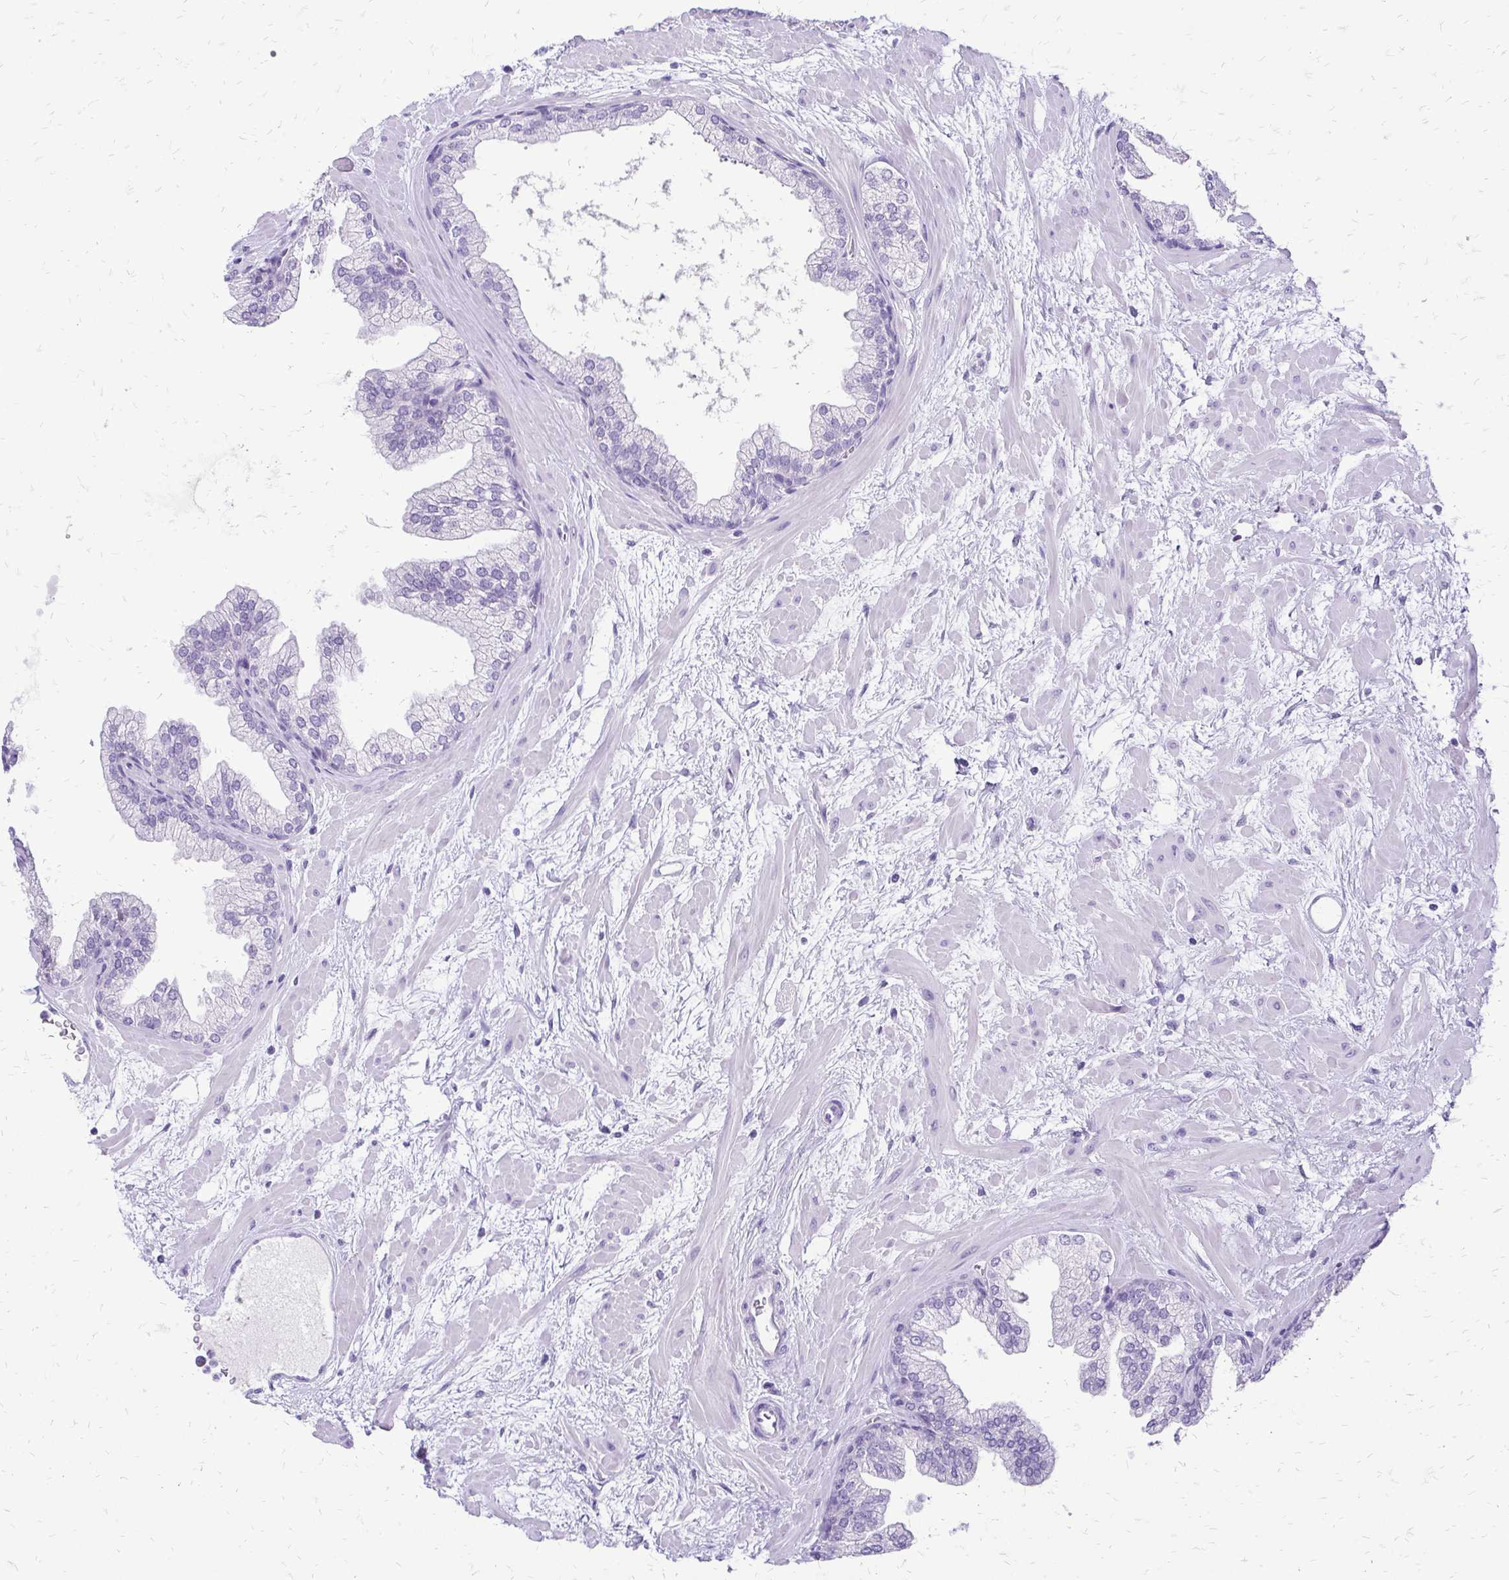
{"staining": {"intensity": "negative", "quantity": "none", "location": "none"}, "tissue": "prostate", "cell_type": "Glandular cells", "image_type": "normal", "snomed": [{"axis": "morphology", "description": "Normal tissue, NOS"}, {"axis": "topography", "description": "Prostate"}], "caption": "IHC image of benign prostate: human prostate stained with DAB displays no significant protein staining in glandular cells.", "gene": "SLC32A1", "patient": {"sex": "male", "age": 37}}